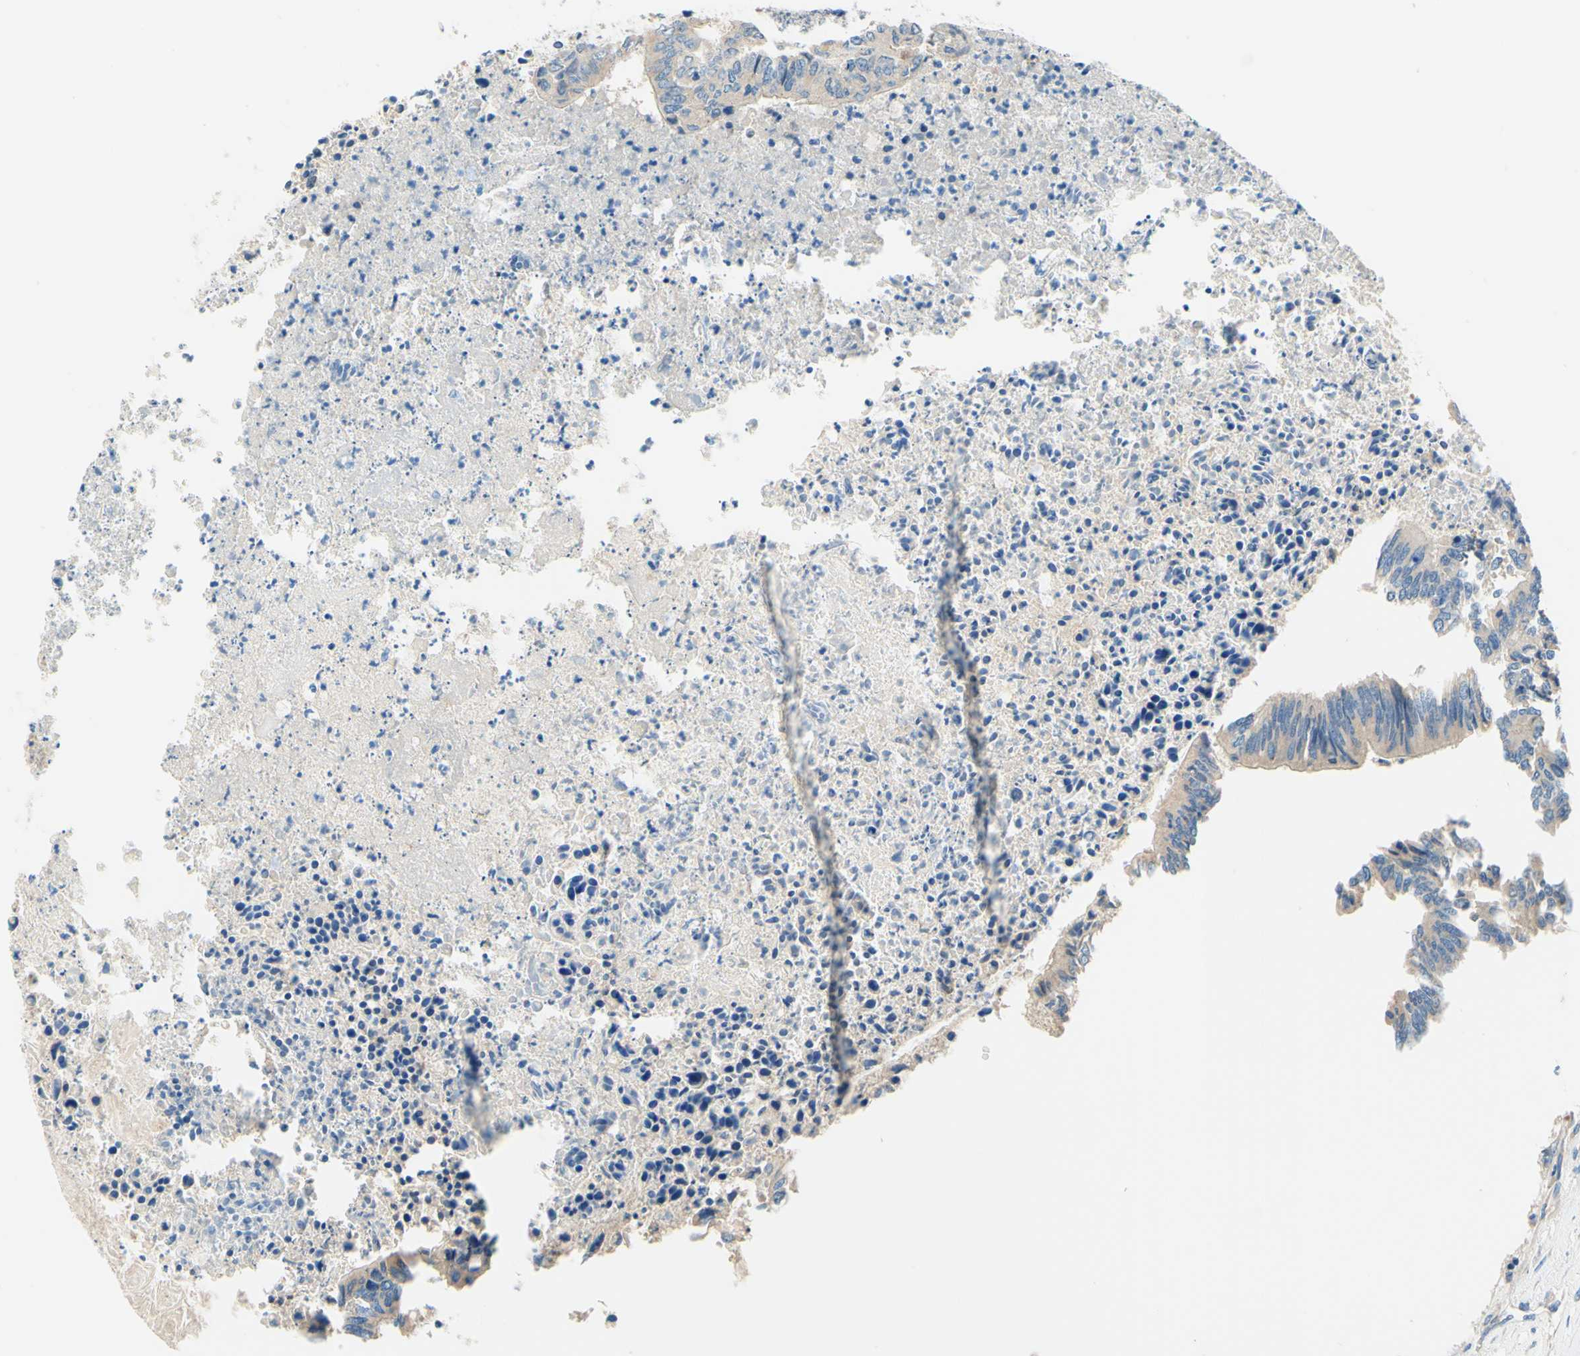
{"staining": {"intensity": "weak", "quantity": ">75%", "location": "cytoplasmic/membranous"}, "tissue": "colorectal cancer", "cell_type": "Tumor cells", "image_type": "cancer", "snomed": [{"axis": "morphology", "description": "Adenocarcinoma, NOS"}, {"axis": "topography", "description": "Rectum"}], "caption": "This micrograph shows IHC staining of human colorectal adenocarcinoma, with low weak cytoplasmic/membranous staining in about >75% of tumor cells.", "gene": "PASD1", "patient": {"sex": "male", "age": 63}}